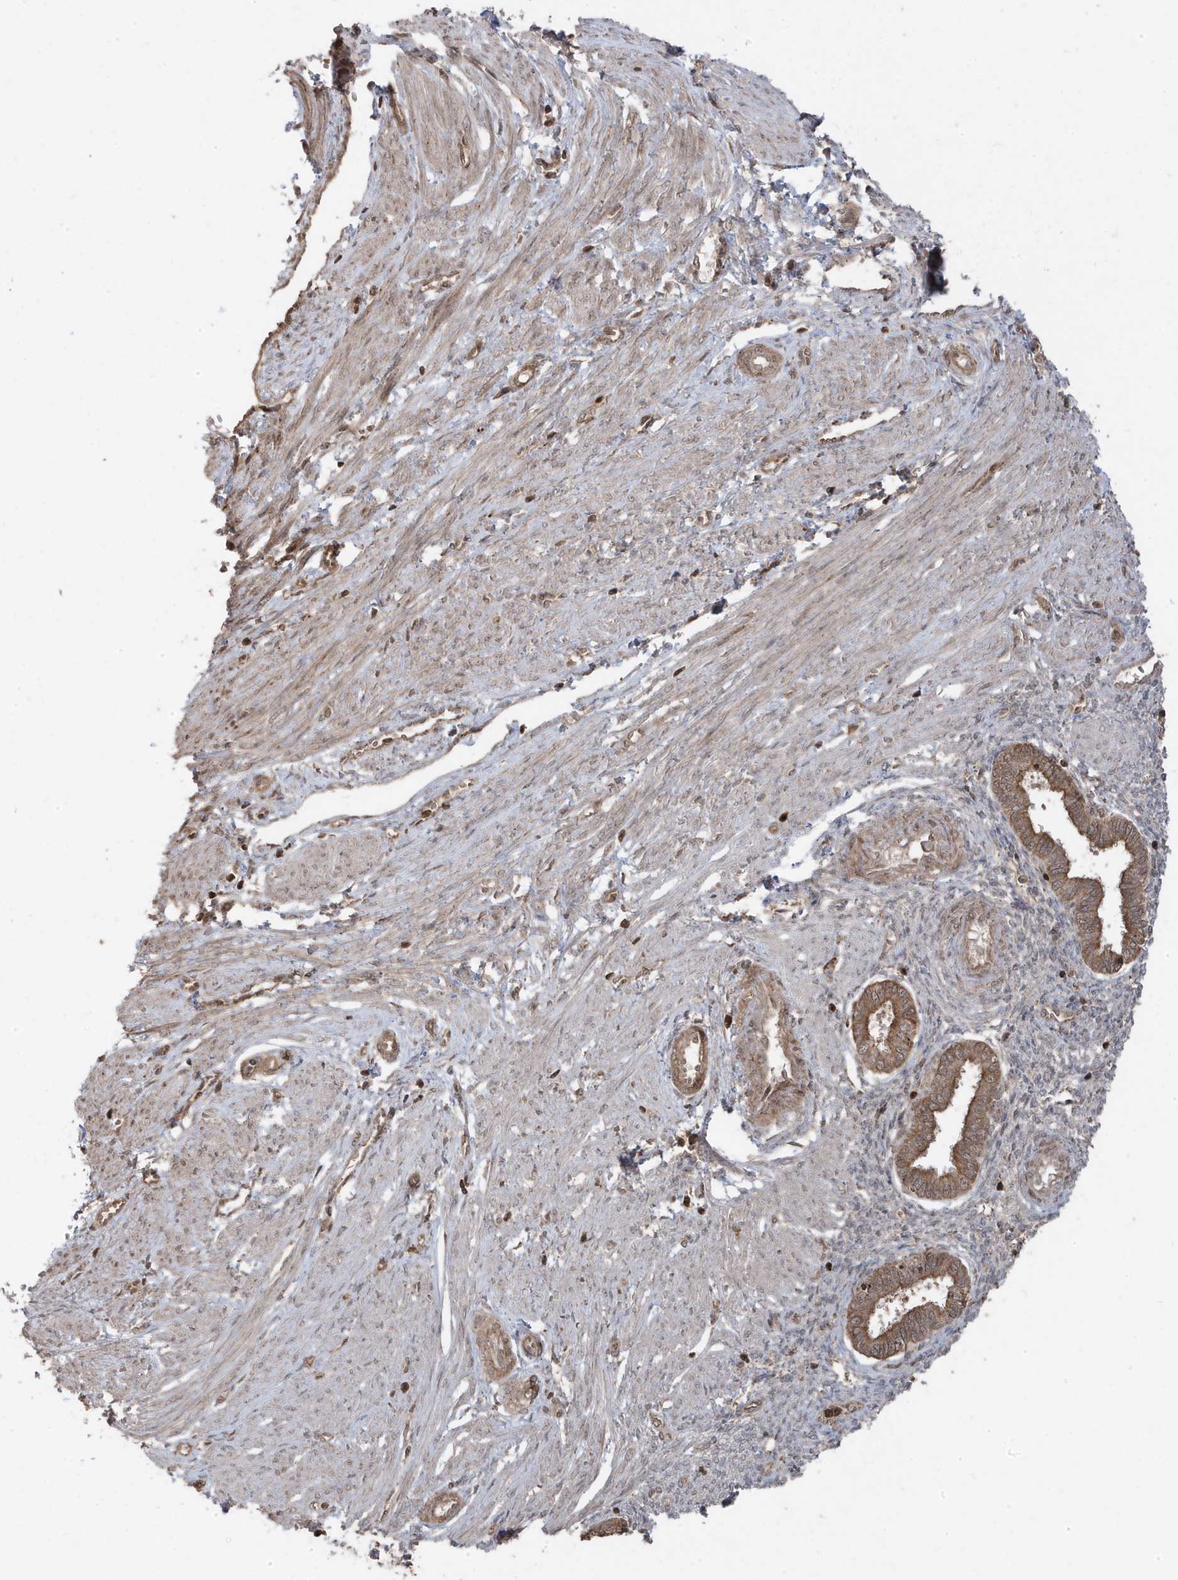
{"staining": {"intensity": "negative", "quantity": "none", "location": "none"}, "tissue": "endometrium", "cell_type": "Cells in endometrial stroma", "image_type": "normal", "snomed": [{"axis": "morphology", "description": "Normal tissue, NOS"}, {"axis": "topography", "description": "Endometrium"}], "caption": "Immunohistochemistry (IHC) of benign endometrium shows no positivity in cells in endometrial stroma.", "gene": "ASAP1", "patient": {"sex": "female", "age": 33}}